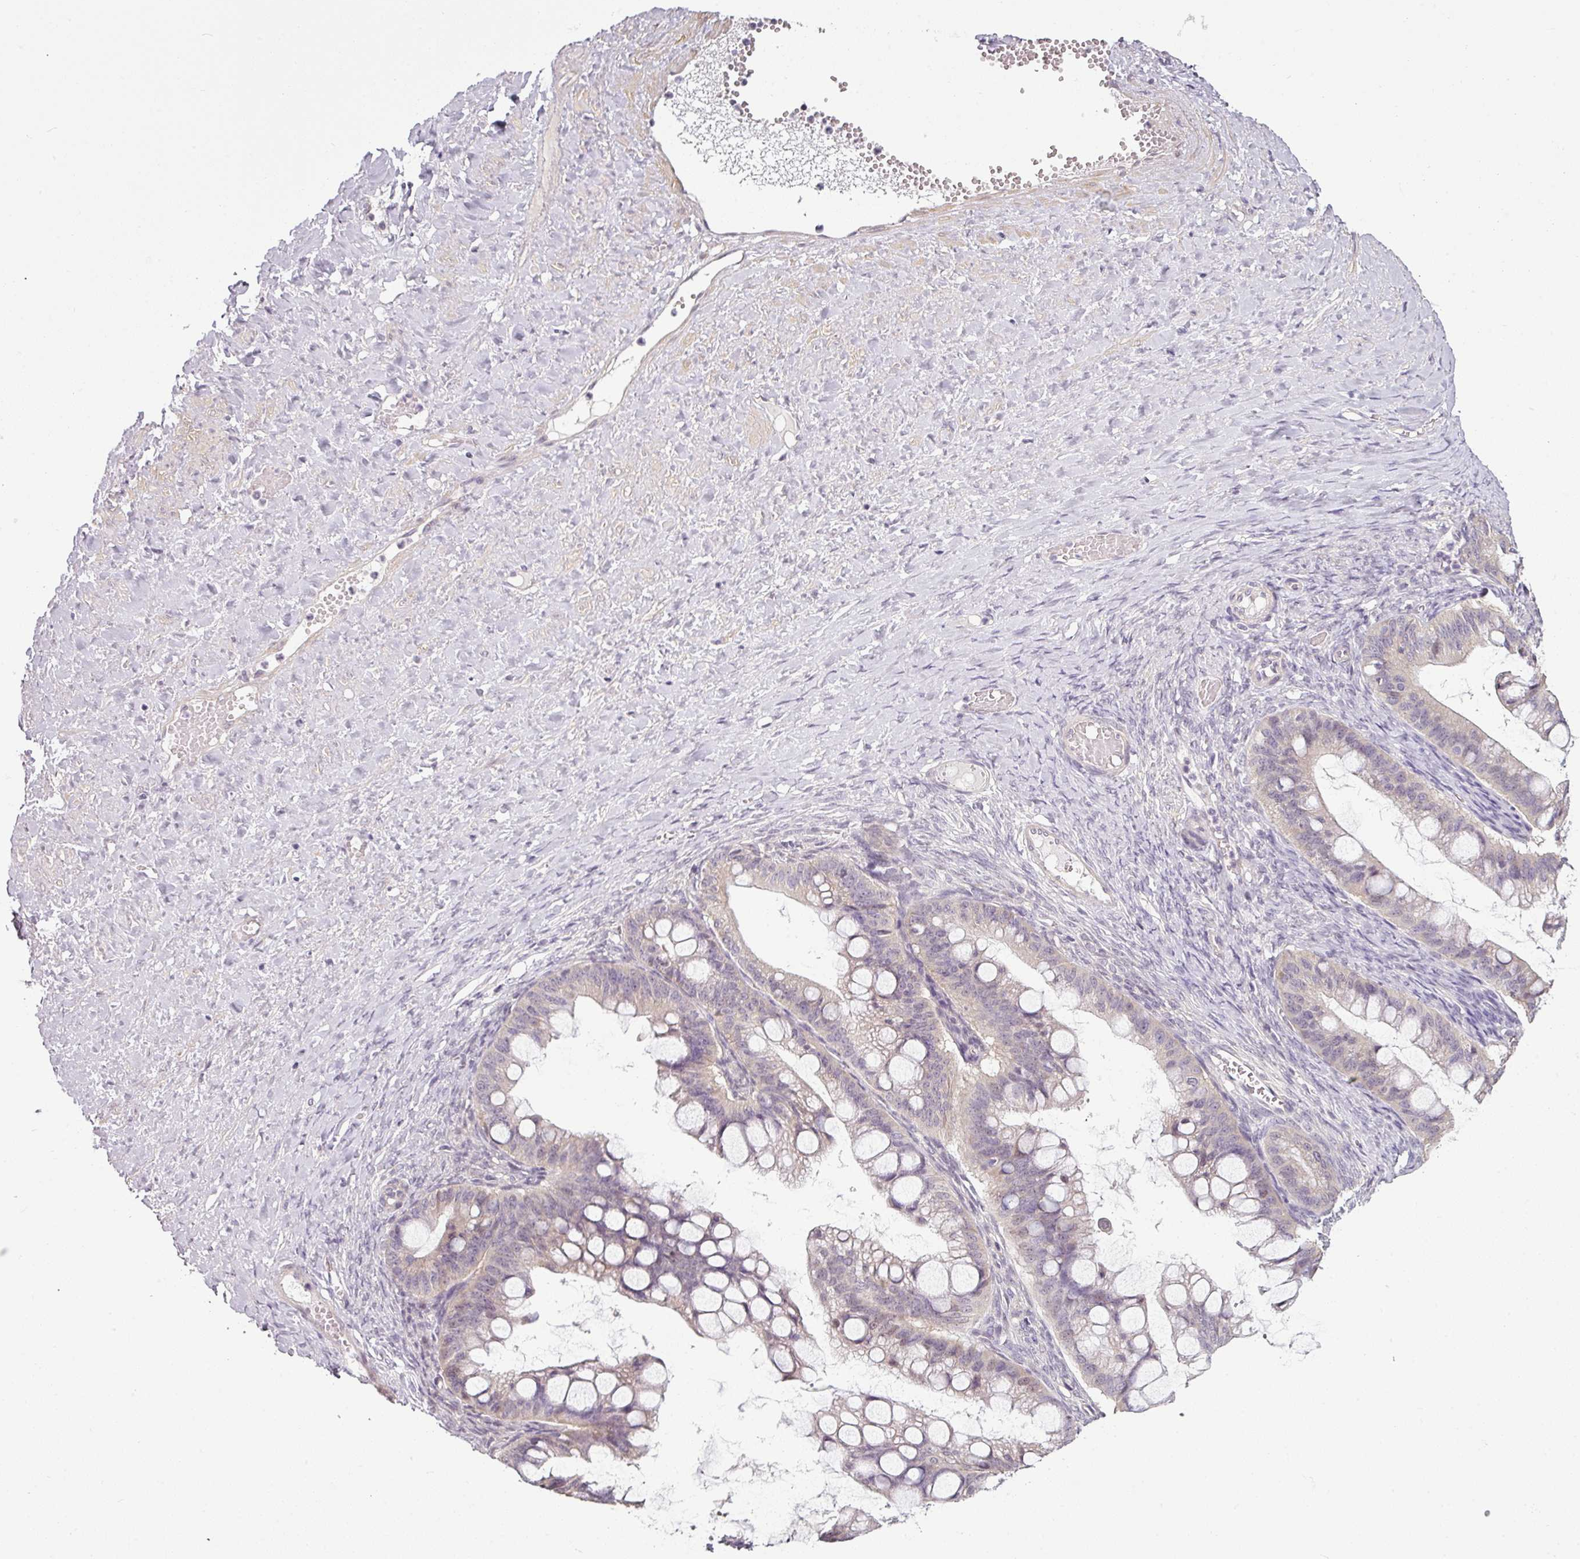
{"staining": {"intensity": "weak", "quantity": "<25%", "location": "cytoplasmic/membranous"}, "tissue": "ovarian cancer", "cell_type": "Tumor cells", "image_type": "cancer", "snomed": [{"axis": "morphology", "description": "Cystadenocarcinoma, mucinous, NOS"}, {"axis": "topography", "description": "Ovary"}], "caption": "A photomicrograph of human ovarian mucinous cystadenocarcinoma is negative for staining in tumor cells.", "gene": "OR52D1", "patient": {"sex": "female", "age": 73}}